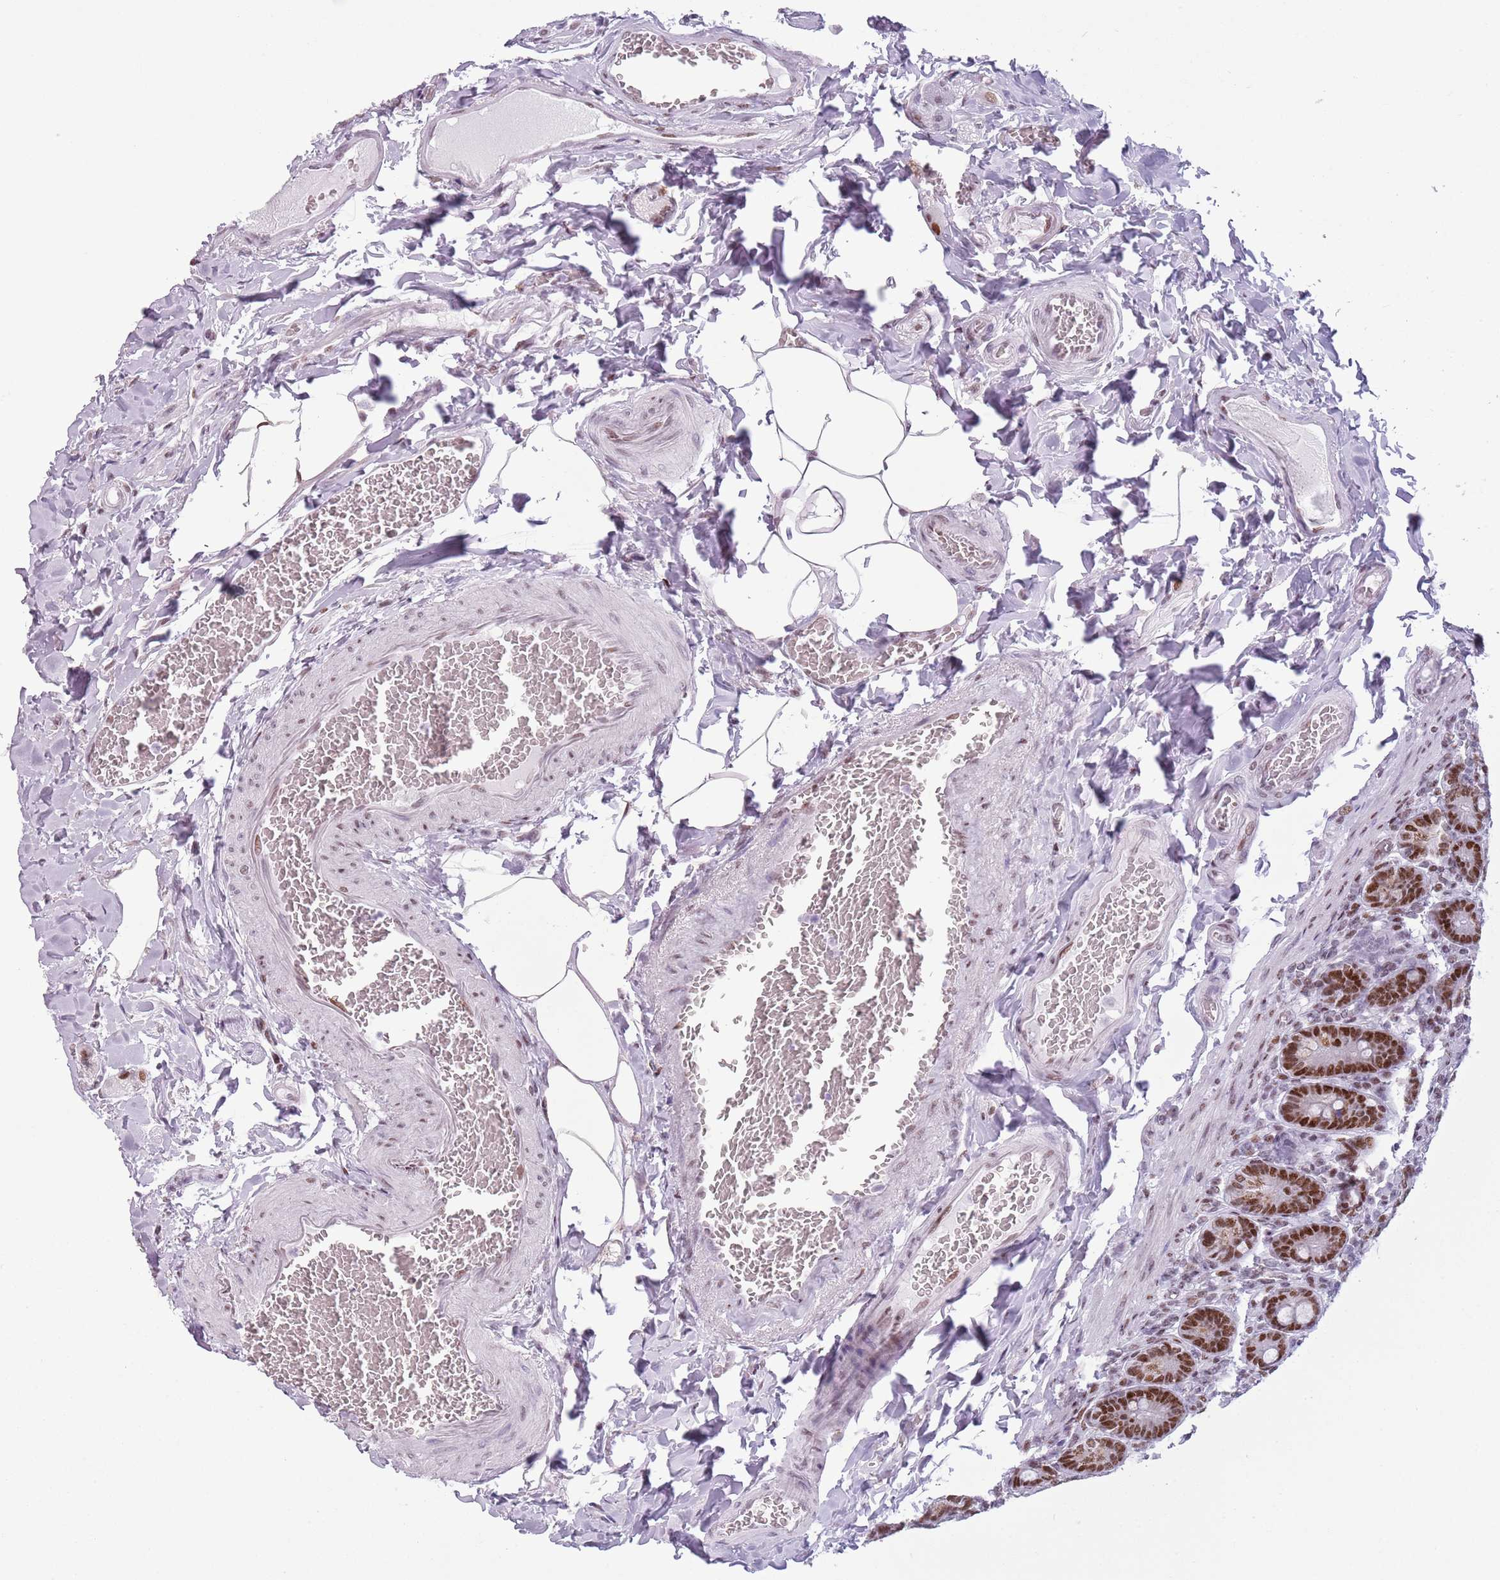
{"staining": {"intensity": "strong", "quantity": ">75%", "location": "nuclear"}, "tissue": "duodenum", "cell_type": "Glandular cells", "image_type": "normal", "snomed": [{"axis": "morphology", "description": "Normal tissue, NOS"}, {"axis": "topography", "description": "Duodenum"}], "caption": "The image displays staining of normal duodenum, revealing strong nuclear protein expression (brown color) within glandular cells.", "gene": "FAM104B", "patient": {"sex": "female", "age": 62}}